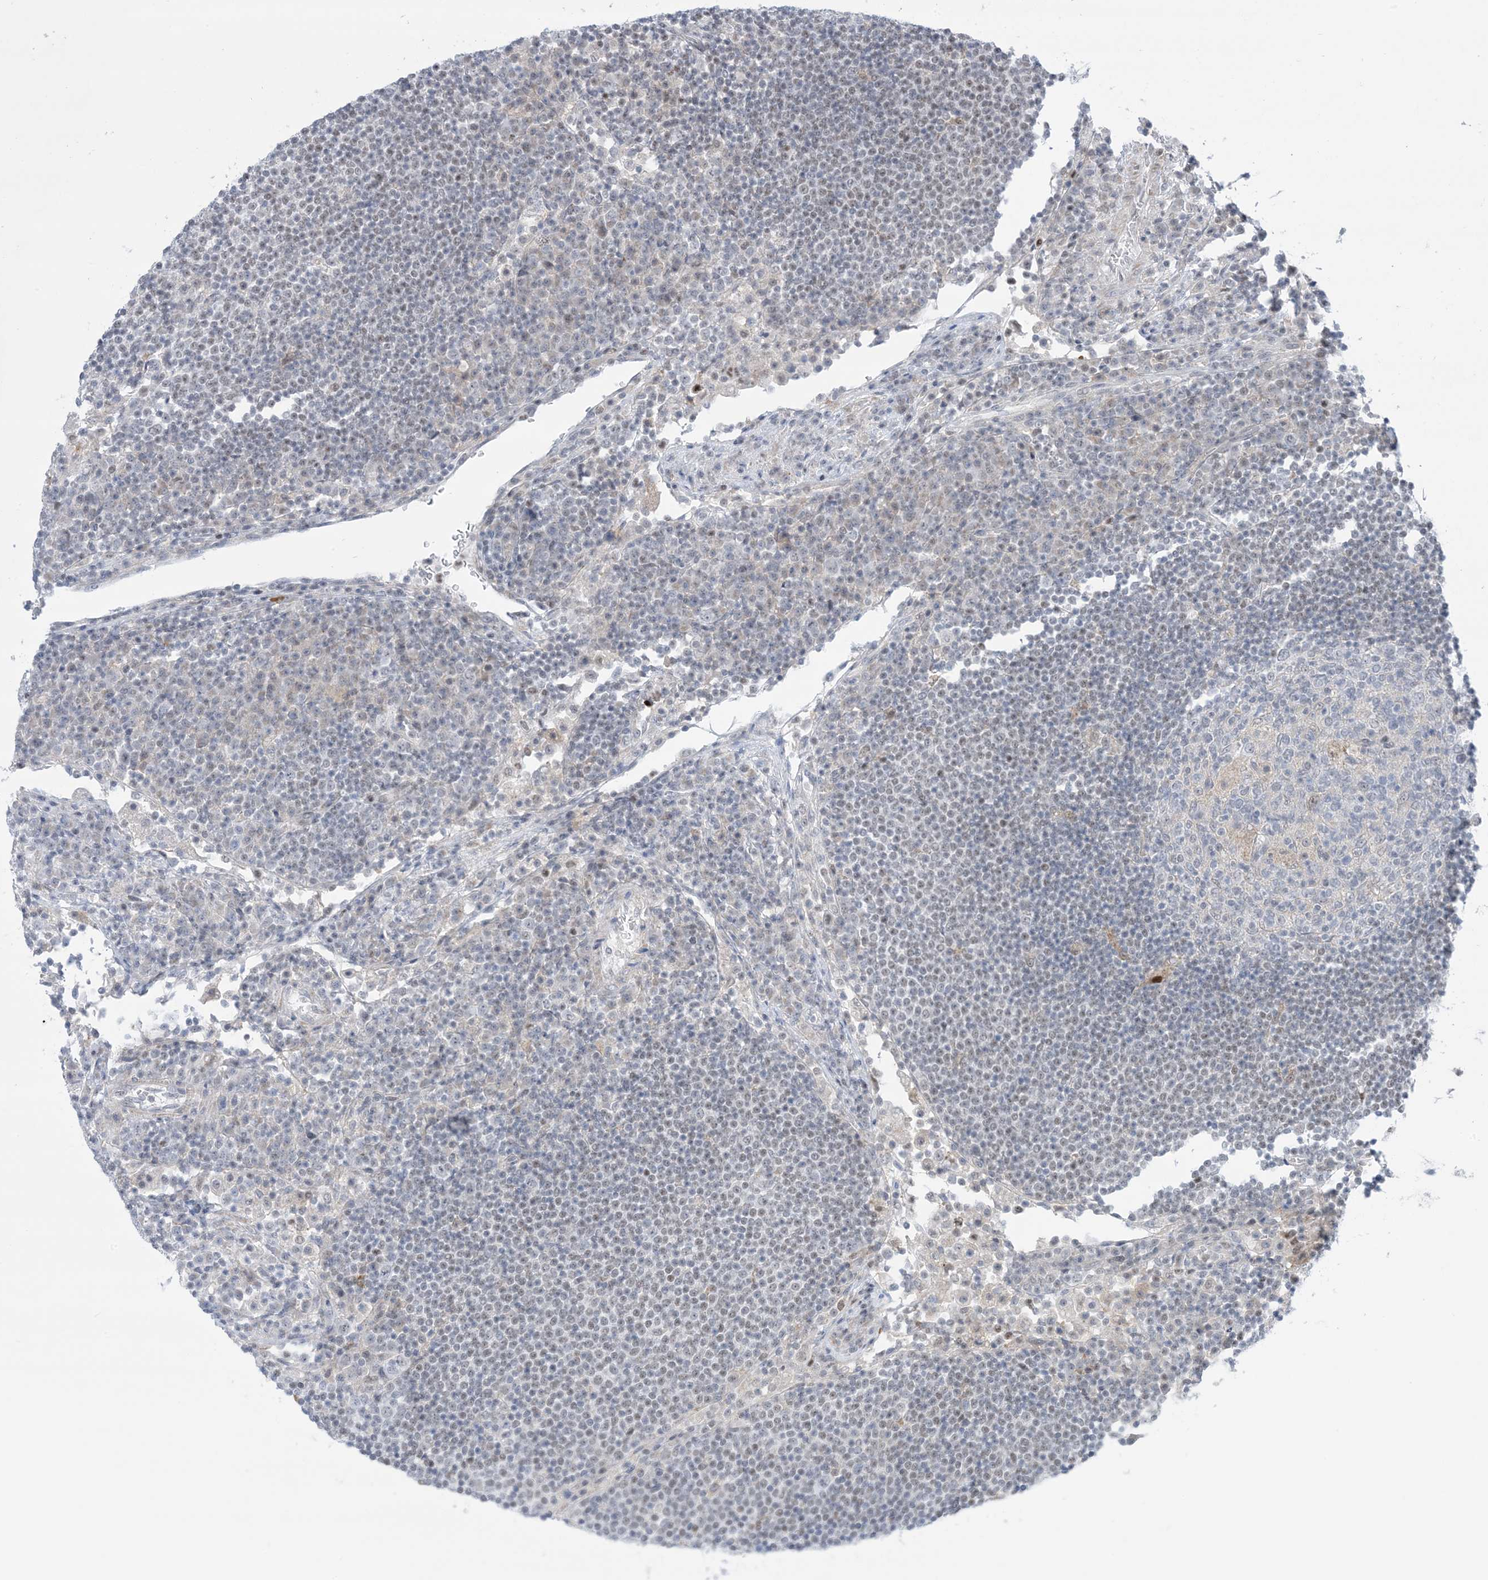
{"staining": {"intensity": "negative", "quantity": "none", "location": "none"}, "tissue": "lymph node", "cell_type": "Germinal center cells", "image_type": "normal", "snomed": [{"axis": "morphology", "description": "Normal tissue, NOS"}, {"axis": "topography", "description": "Lymph node"}], "caption": "IHC photomicrograph of benign lymph node stained for a protein (brown), which demonstrates no positivity in germinal center cells.", "gene": "TFPT", "patient": {"sex": "female", "age": 53}}